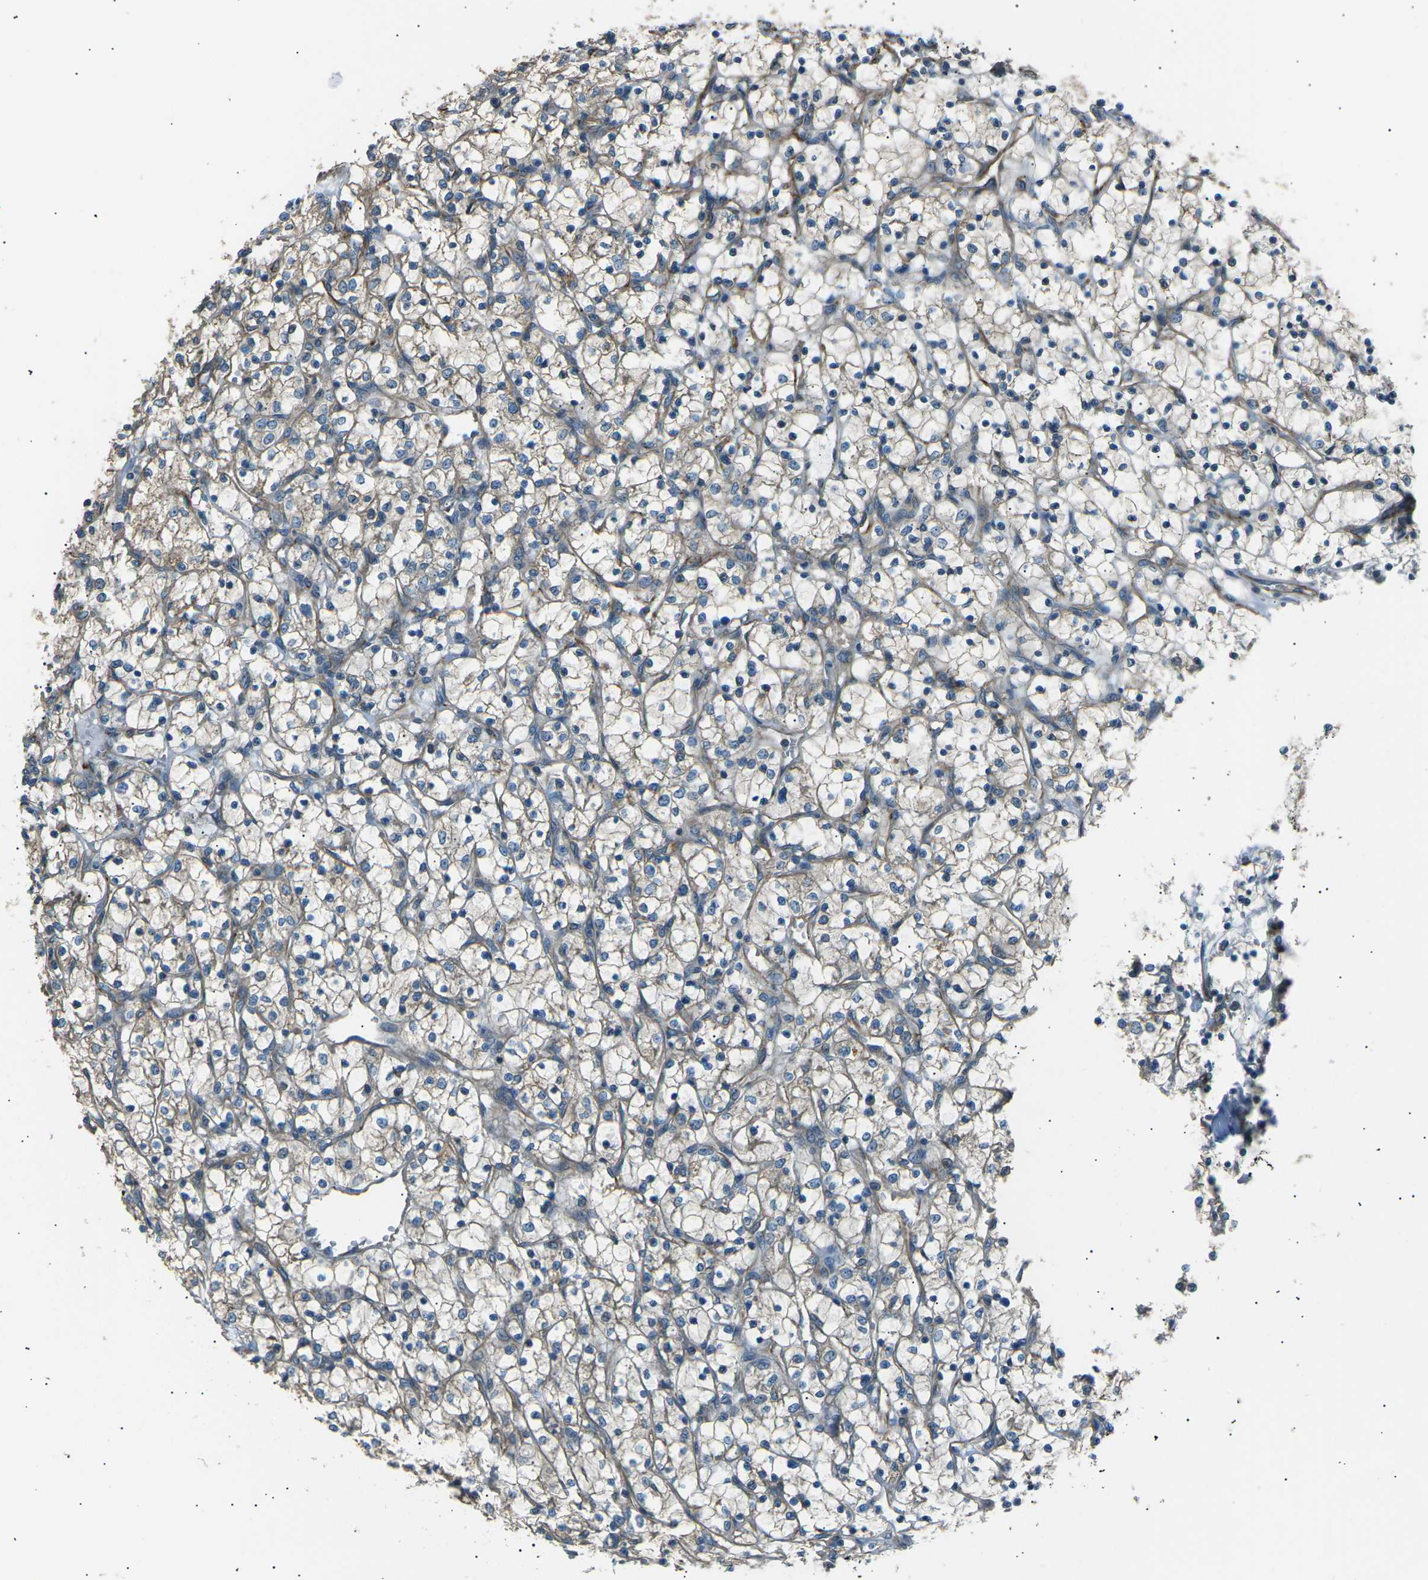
{"staining": {"intensity": "weak", "quantity": "25%-75%", "location": "cytoplasmic/membranous"}, "tissue": "renal cancer", "cell_type": "Tumor cells", "image_type": "cancer", "snomed": [{"axis": "morphology", "description": "Adenocarcinoma, NOS"}, {"axis": "topography", "description": "Kidney"}], "caption": "IHC image of adenocarcinoma (renal) stained for a protein (brown), which exhibits low levels of weak cytoplasmic/membranous staining in approximately 25%-75% of tumor cells.", "gene": "SLK", "patient": {"sex": "female", "age": 69}}